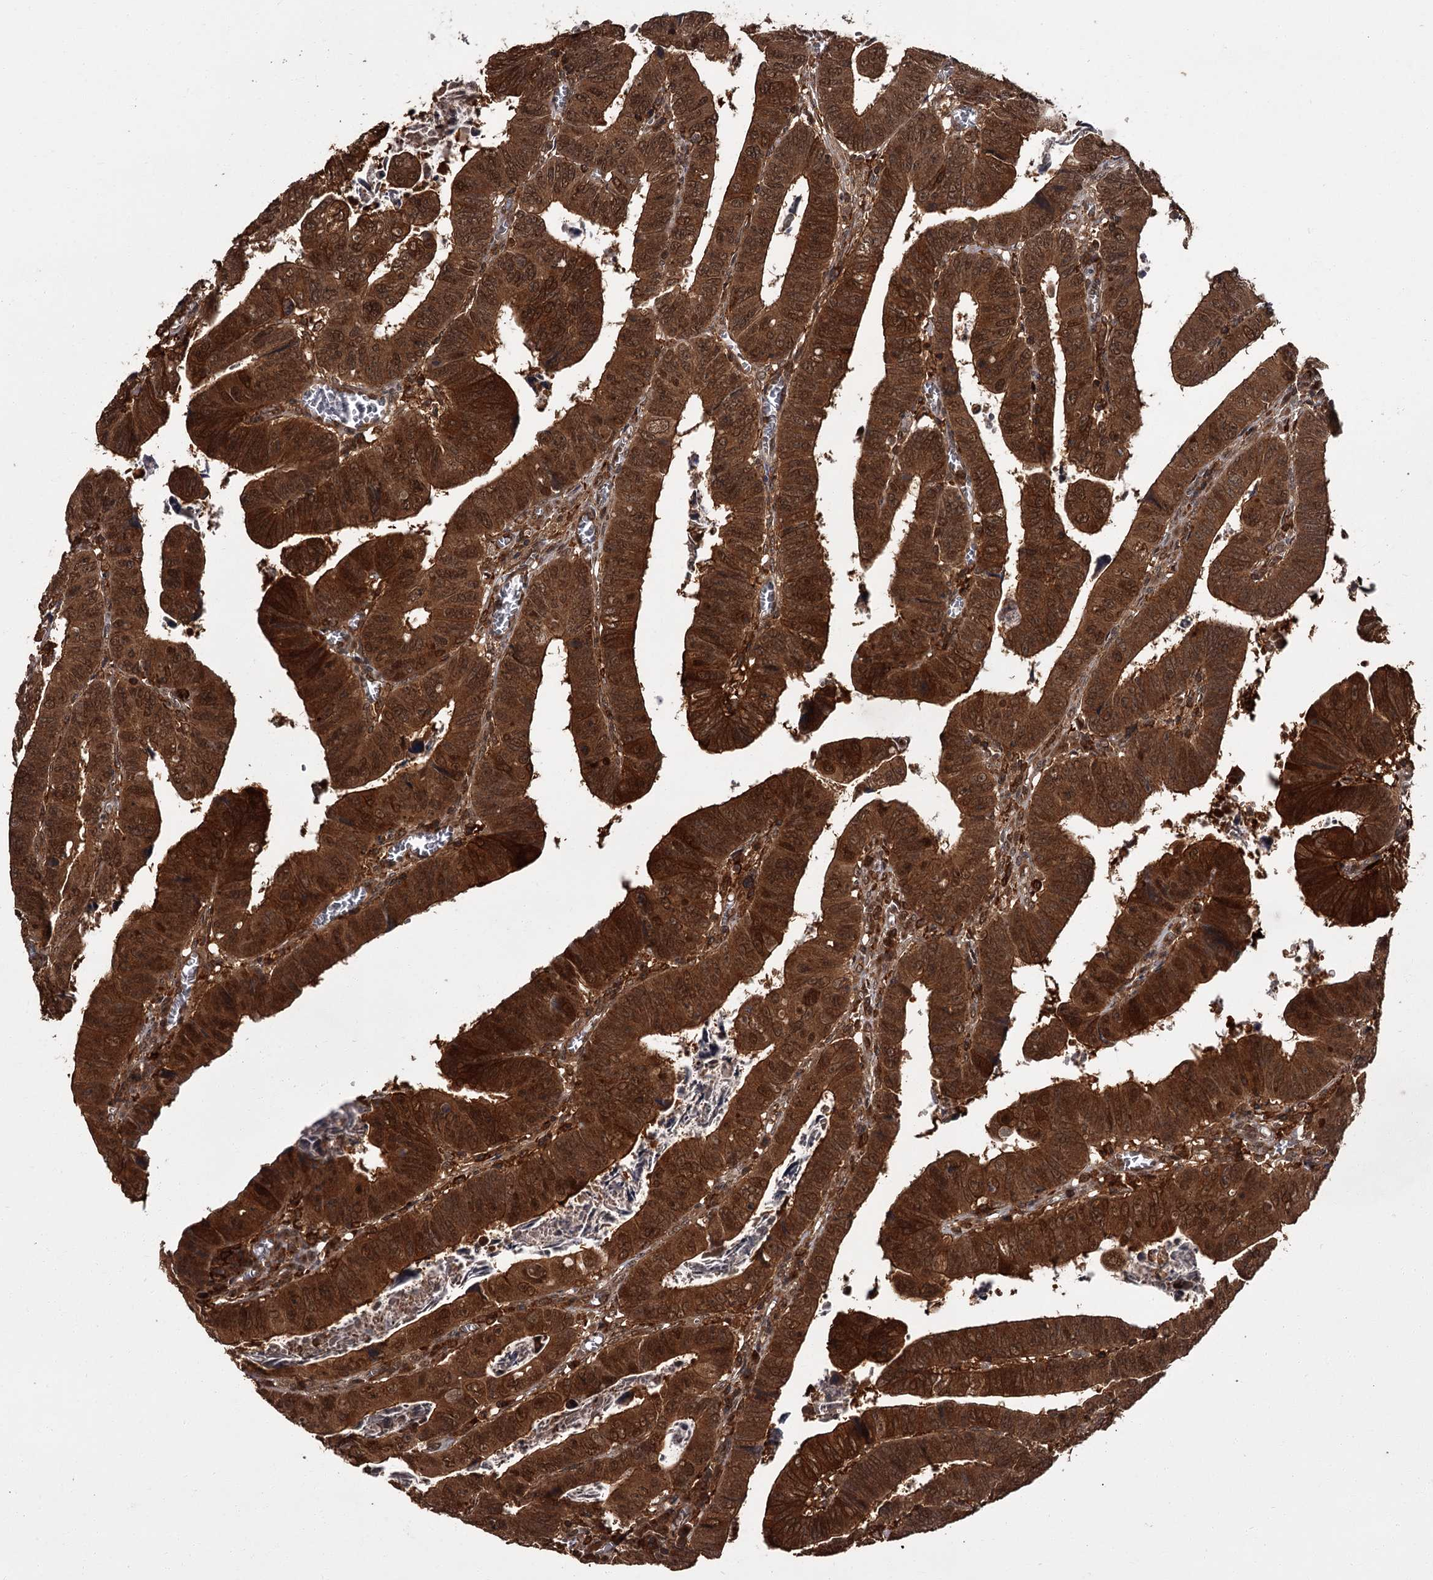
{"staining": {"intensity": "strong", "quantity": ">75%", "location": "cytoplasmic/membranous,nuclear"}, "tissue": "colorectal cancer", "cell_type": "Tumor cells", "image_type": "cancer", "snomed": [{"axis": "morphology", "description": "Normal tissue, NOS"}, {"axis": "morphology", "description": "Adenocarcinoma, NOS"}, {"axis": "topography", "description": "Rectum"}], "caption": "Colorectal cancer tissue demonstrates strong cytoplasmic/membranous and nuclear staining in about >75% of tumor cells", "gene": "TBC1D23", "patient": {"sex": "female", "age": 65}}